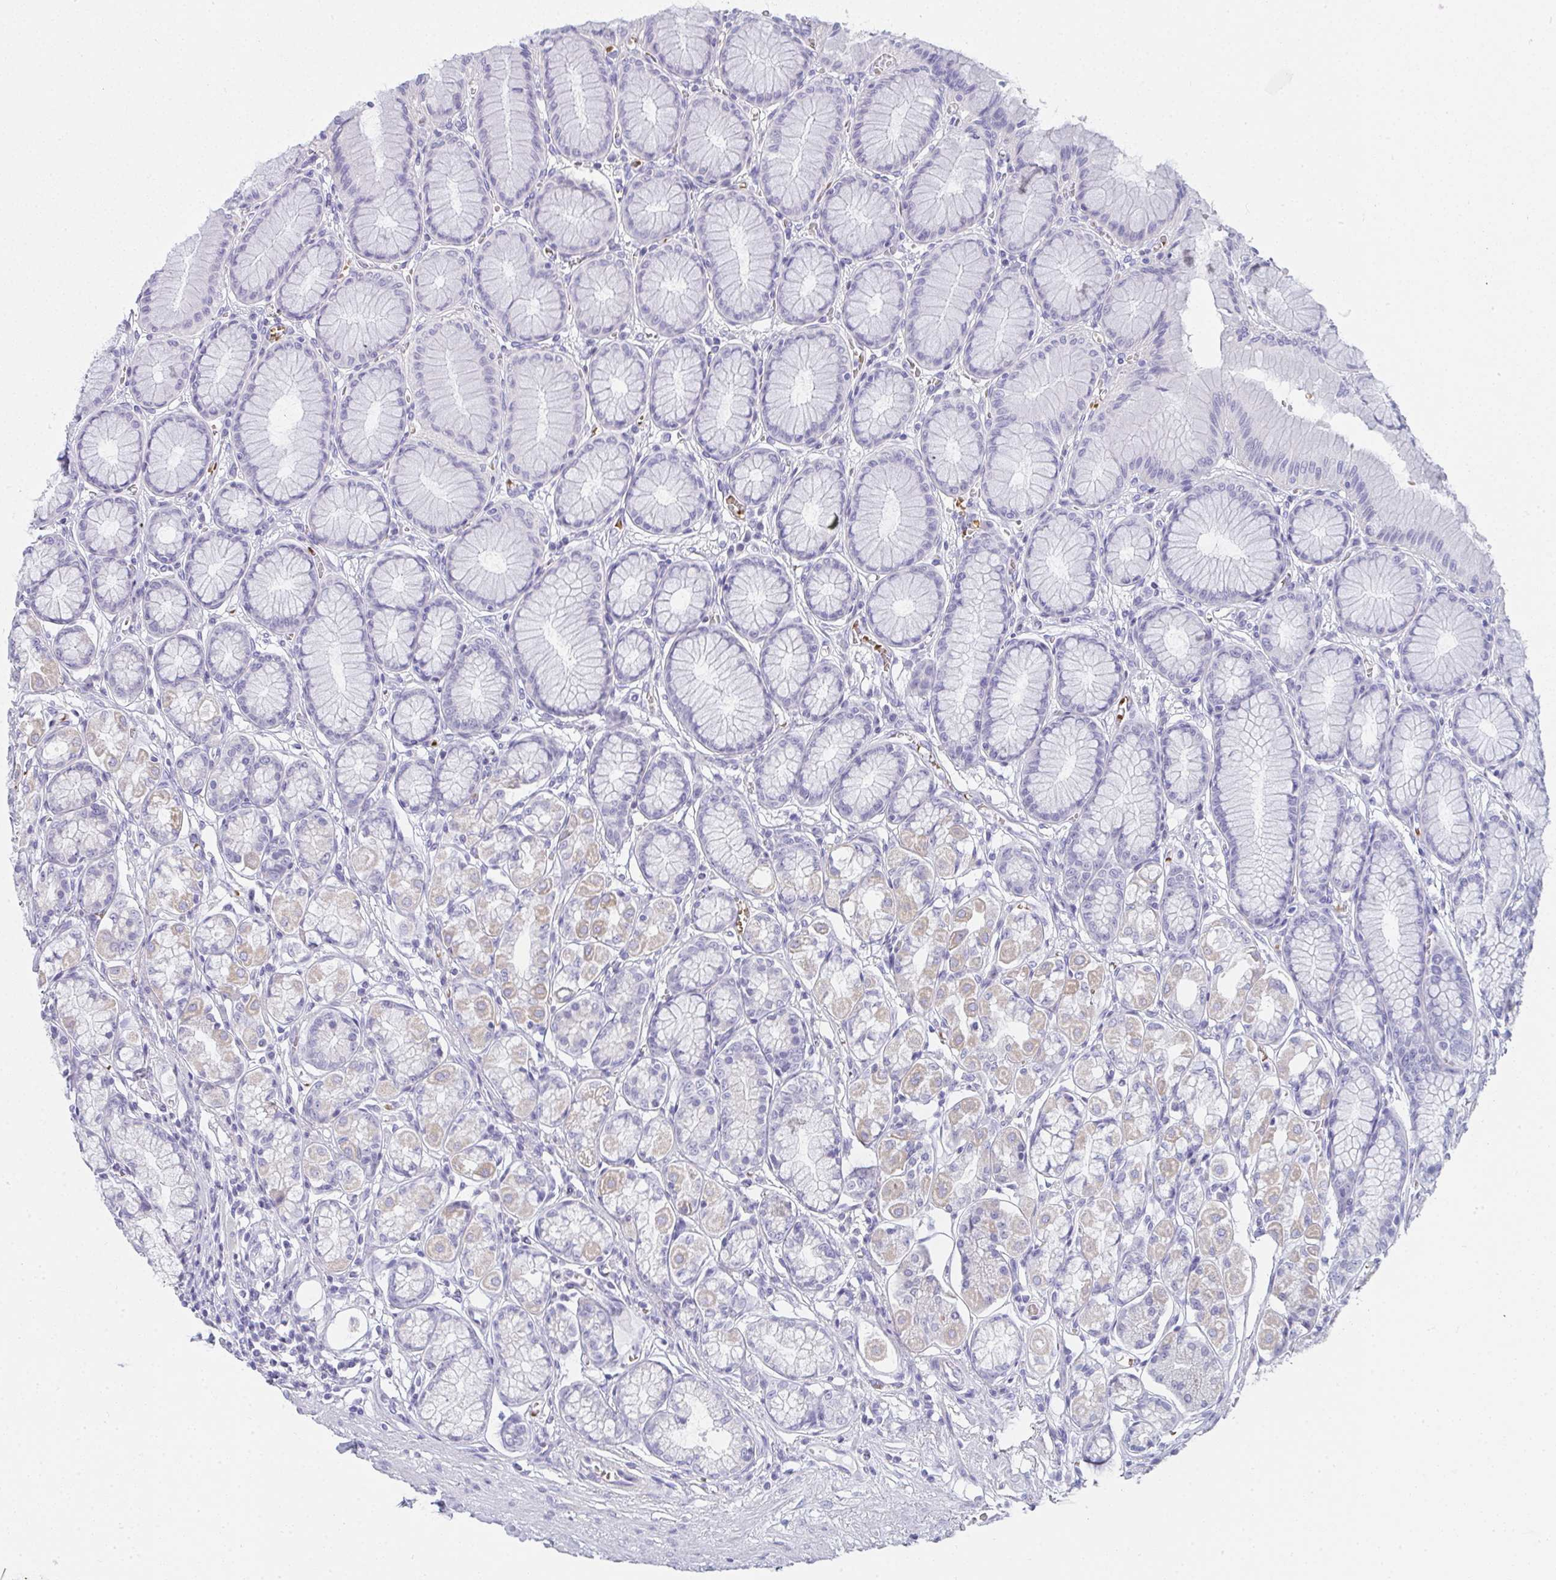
{"staining": {"intensity": "weak", "quantity": "<25%", "location": "cytoplasmic/membranous"}, "tissue": "stomach", "cell_type": "Glandular cells", "image_type": "normal", "snomed": [{"axis": "morphology", "description": "Normal tissue, NOS"}, {"axis": "topography", "description": "Stomach"}, {"axis": "topography", "description": "Stomach, lower"}], "caption": "Stomach was stained to show a protein in brown. There is no significant positivity in glandular cells. (DAB IHC visualized using brightfield microscopy, high magnification).", "gene": "ZNF182", "patient": {"sex": "male", "age": 76}}